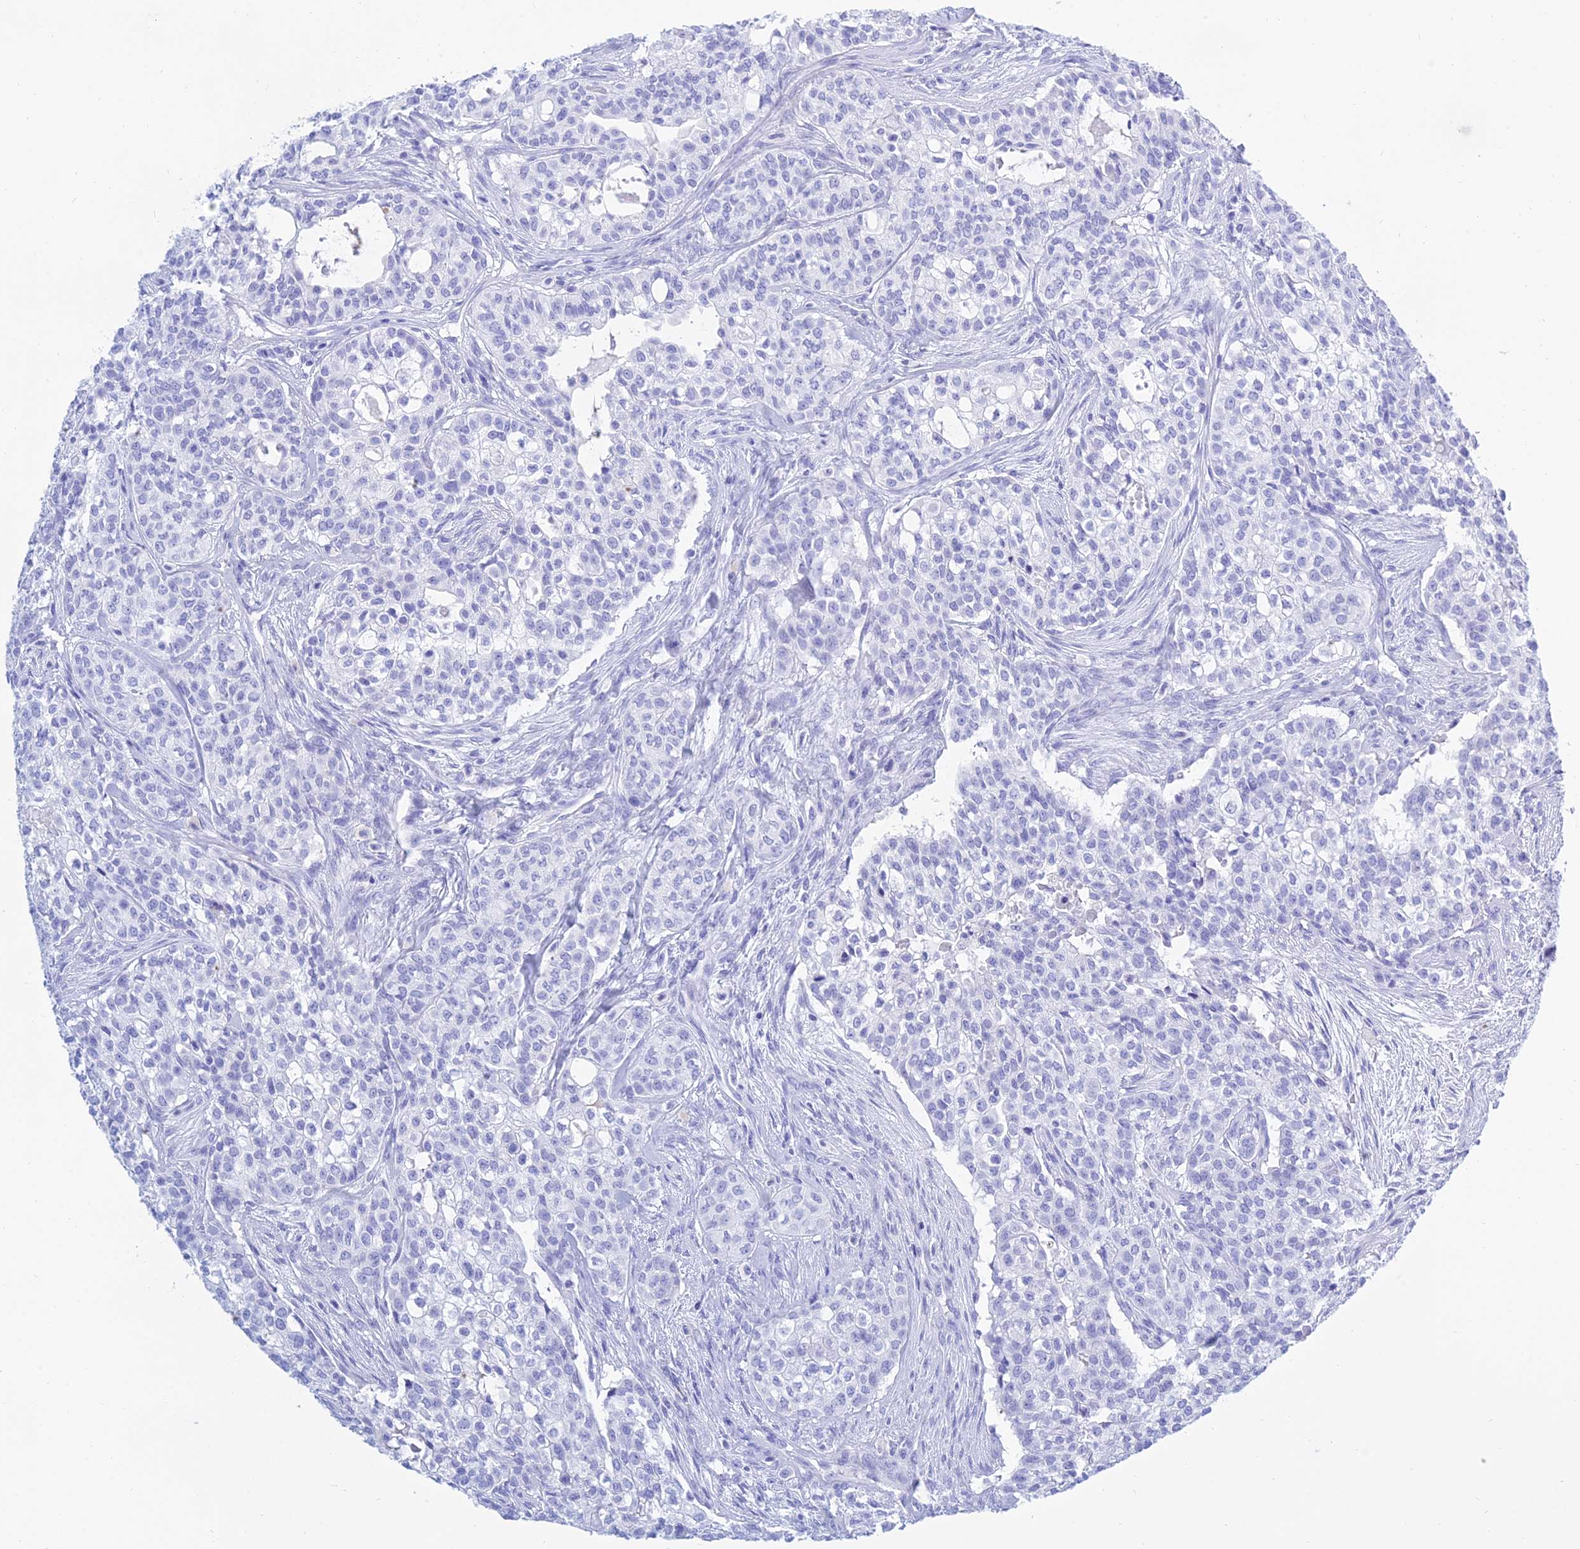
{"staining": {"intensity": "negative", "quantity": "none", "location": "none"}, "tissue": "head and neck cancer", "cell_type": "Tumor cells", "image_type": "cancer", "snomed": [{"axis": "morphology", "description": "Adenocarcinoma, NOS"}, {"axis": "topography", "description": "Head-Neck"}], "caption": "This is an IHC image of human head and neck cancer. There is no staining in tumor cells.", "gene": "PATE4", "patient": {"sex": "male", "age": 81}}